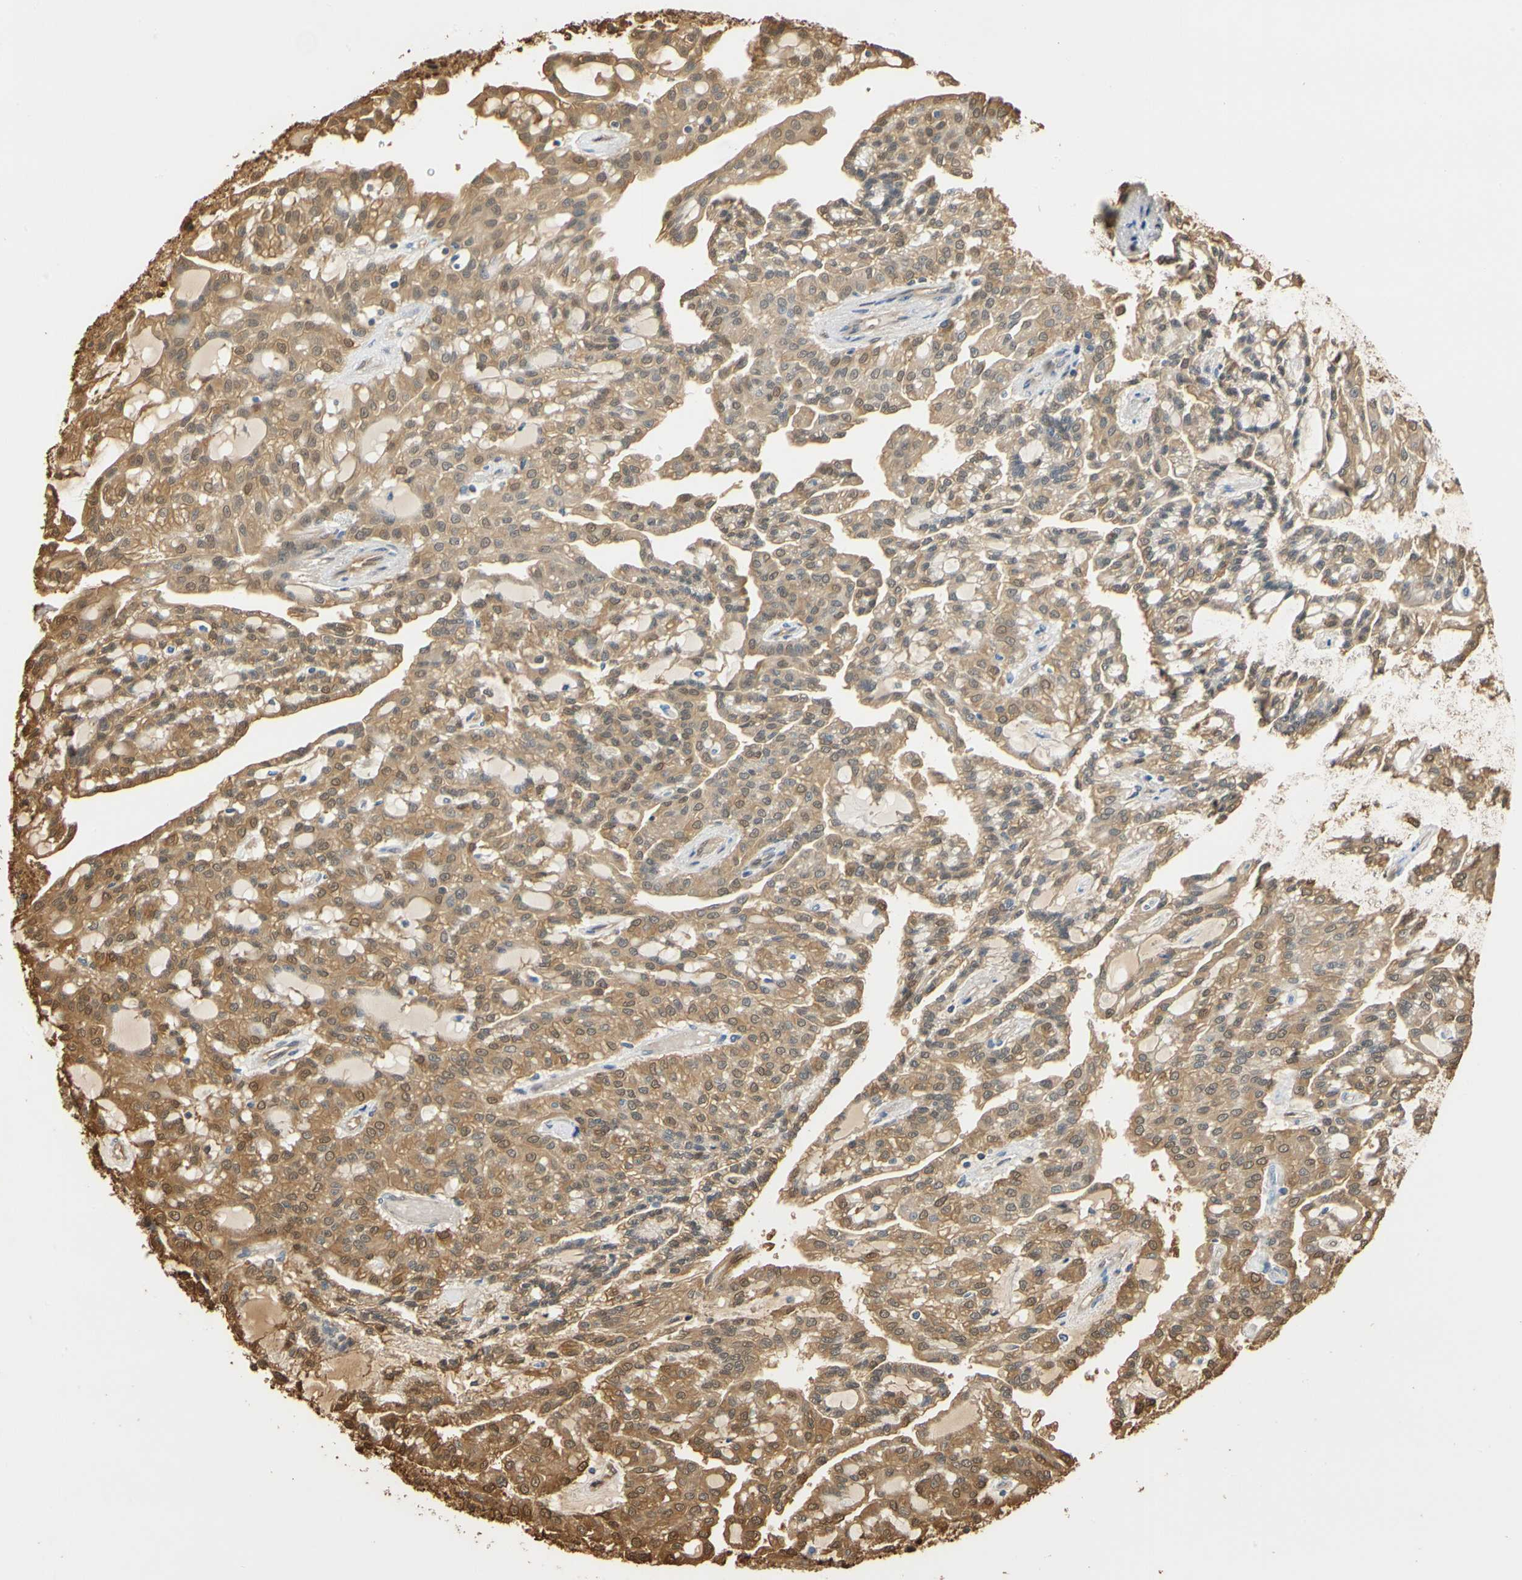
{"staining": {"intensity": "moderate", "quantity": ">75%", "location": "cytoplasmic/membranous,nuclear"}, "tissue": "renal cancer", "cell_type": "Tumor cells", "image_type": "cancer", "snomed": [{"axis": "morphology", "description": "Adenocarcinoma, NOS"}, {"axis": "topography", "description": "Kidney"}], "caption": "Adenocarcinoma (renal) tissue shows moderate cytoplasmic/membranous and nuclear positivity in about >75% of tumor cells, visualized by immunohistochemistry.", "gene": "S100A6", "patient": {"sex": "male", "age": 63}}